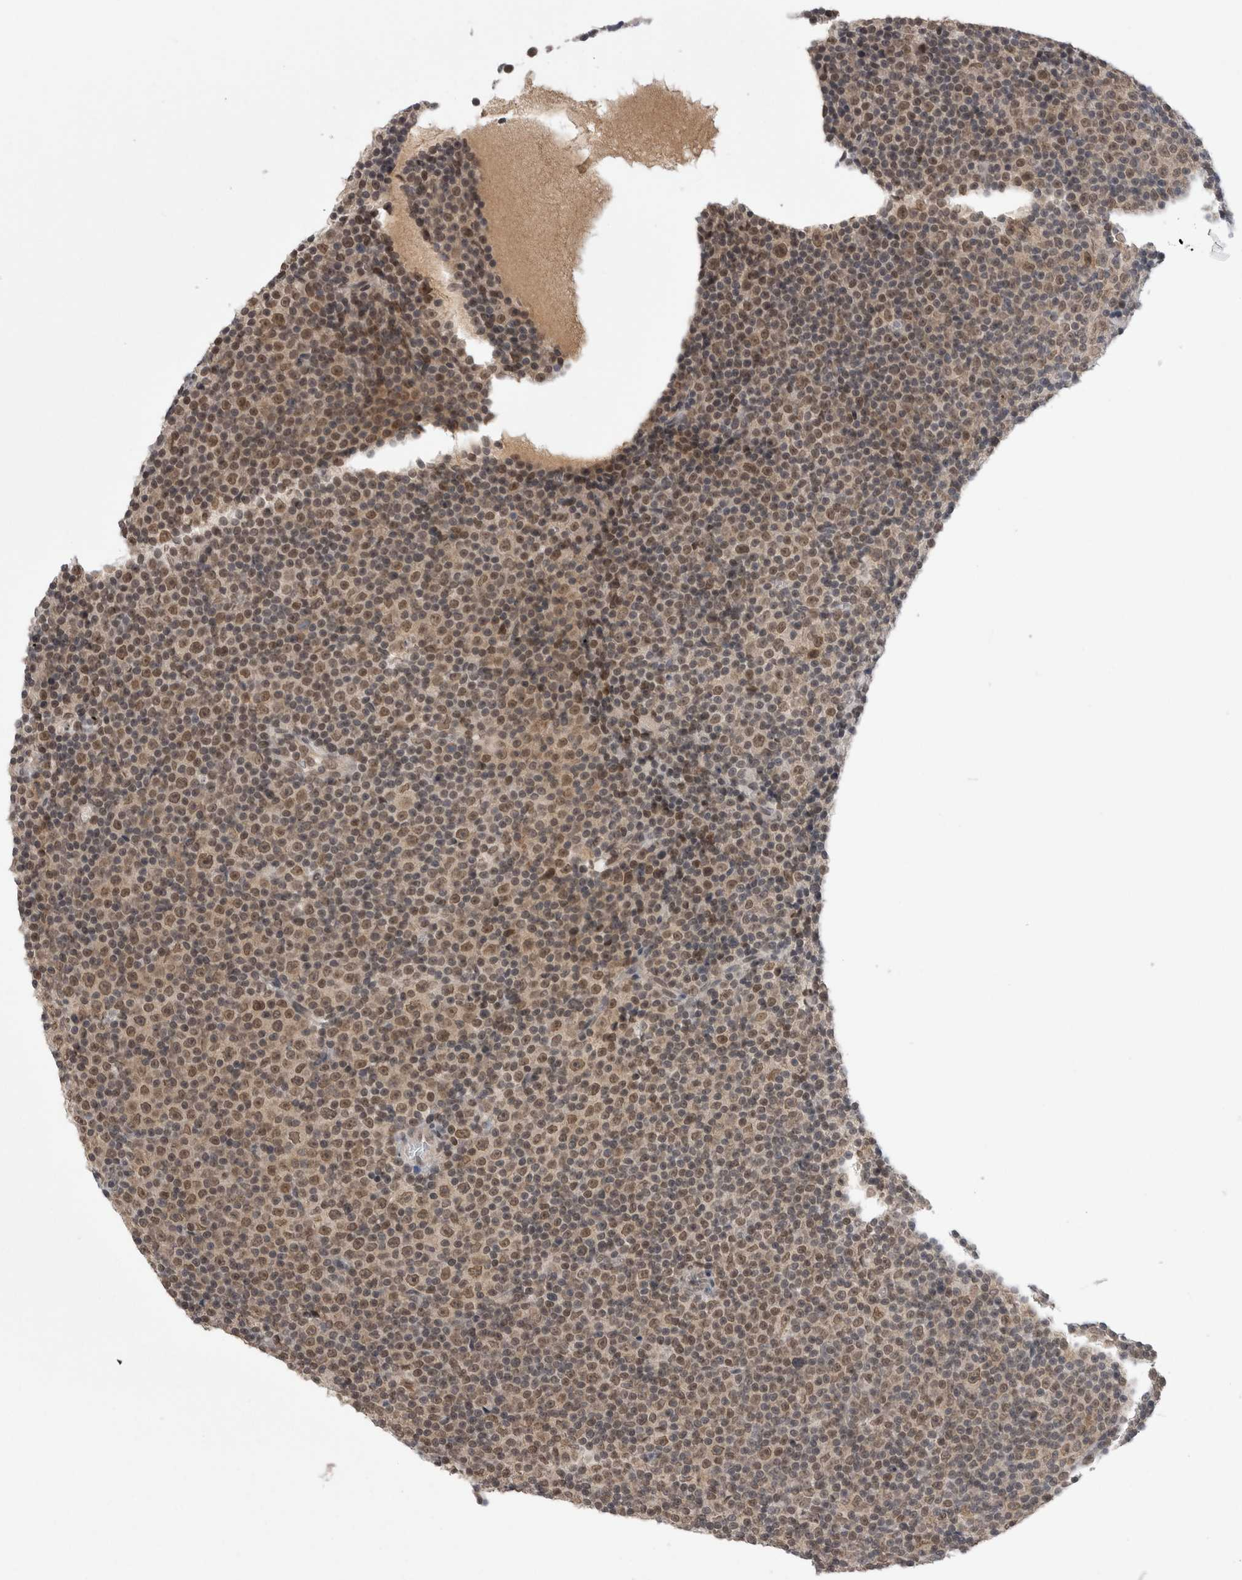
{"staining": {"intensity": "moderate", "quantity": "25%-75%", "location": "nuclear"}, "tissue": "lymphoma", "cell_type": "Tumor cells", "image_type": "cancer", "snomed": [{"axis": "morphology", "description": "Malignant lymphoma, non-Hodgkin's type, Low grade"}, {"axis": "topography", "description": "Lymph node"}], "caption": "Moderate nuclear positivity is seen in about 25%-75% of tumor cells in lymphoma.", "gene": "ZNF341", "patient": {"sex": "female", "age": 67}}